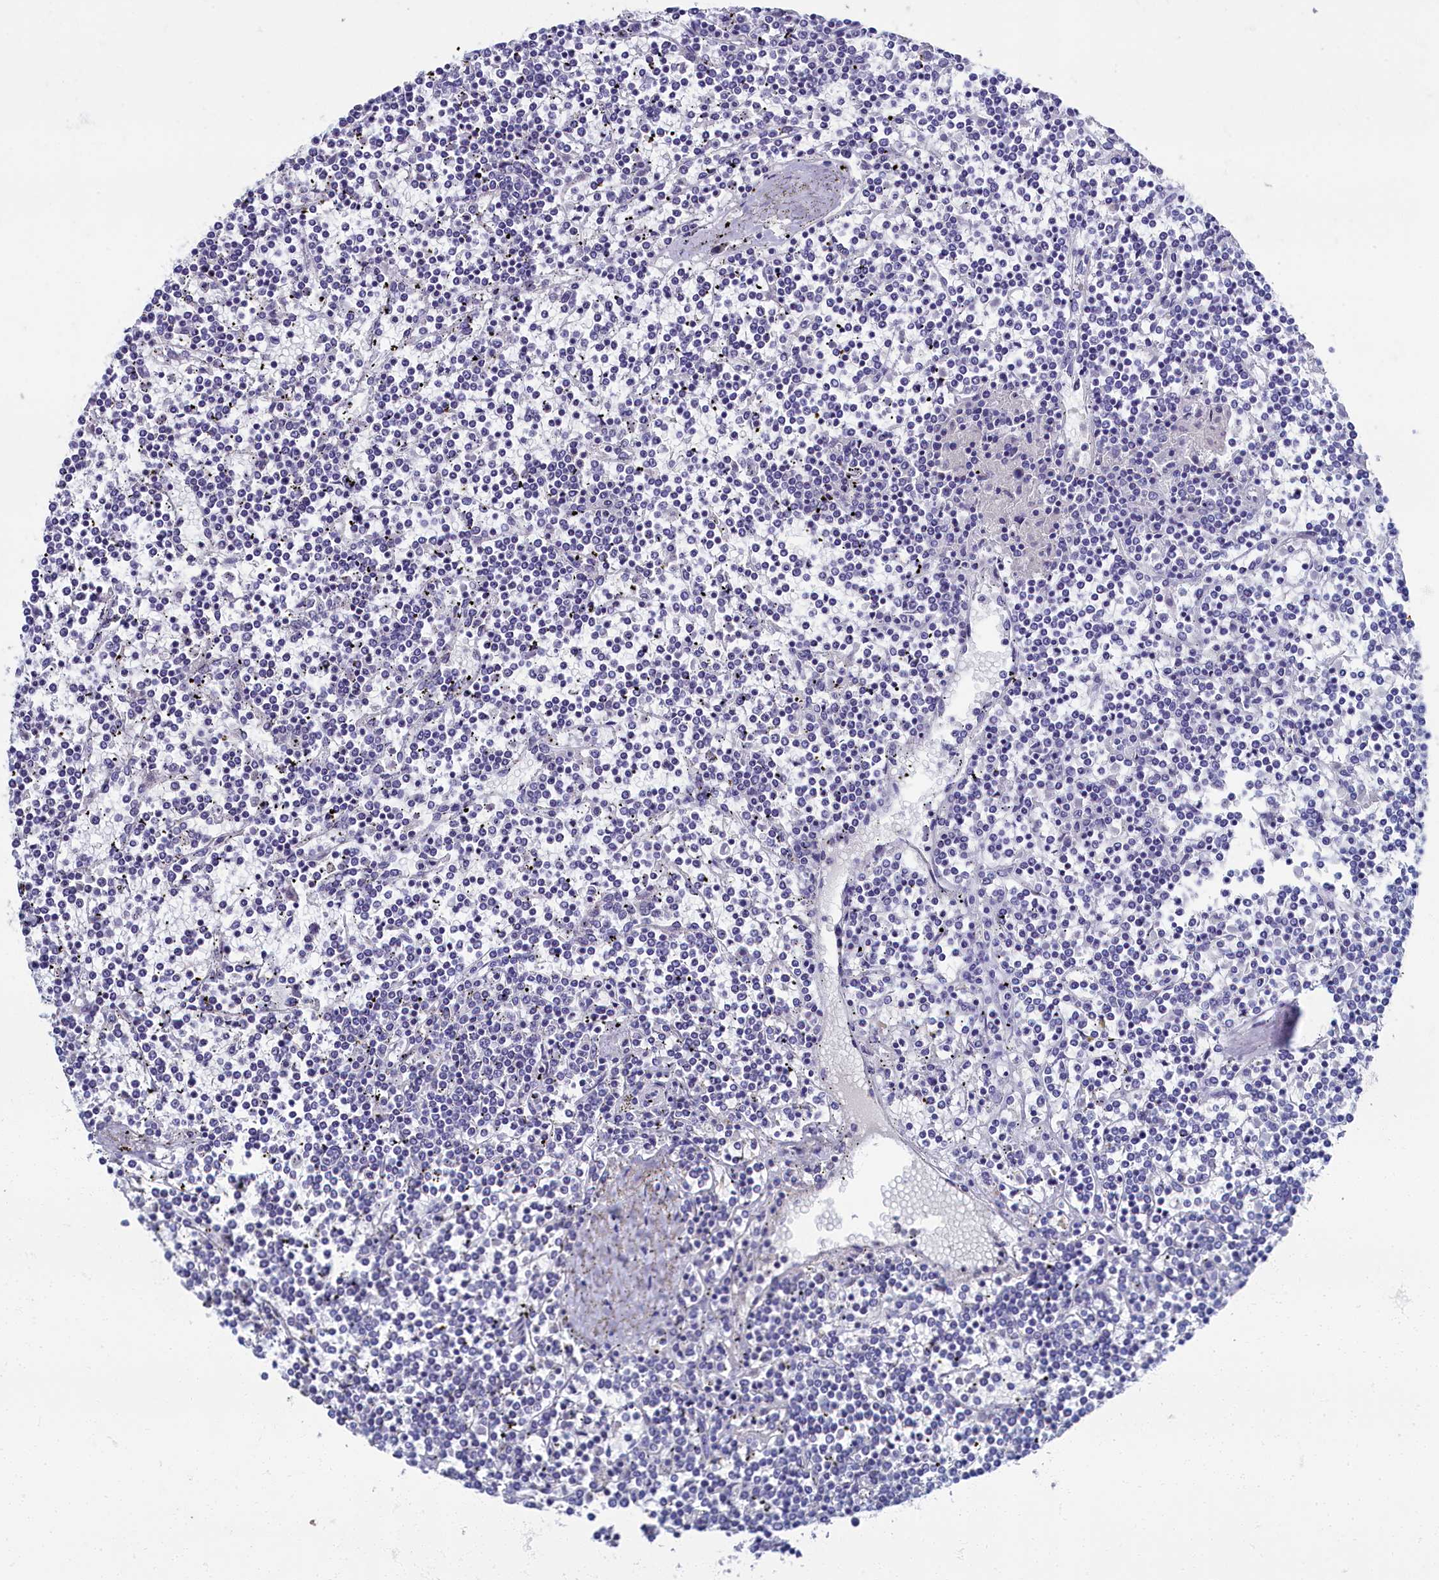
{"staining": {"intensity": "negative", "quantity": "none", "location": "none"}, "tissue": "lymphoma", "cell_type": "Tumor cells", "image_type": "cancer", "snomed": [{"axis": "morphology", "description": "Malignant lymphoma, non-Hodgkin's type, Low grade"}, {"axis": "topography", "description": "Spleen"}], "caption": "Tumor cells show no significant staining in lymphoma.", "gene": "OCIAD2", "patient": {"sex": "female", "age": 19}}